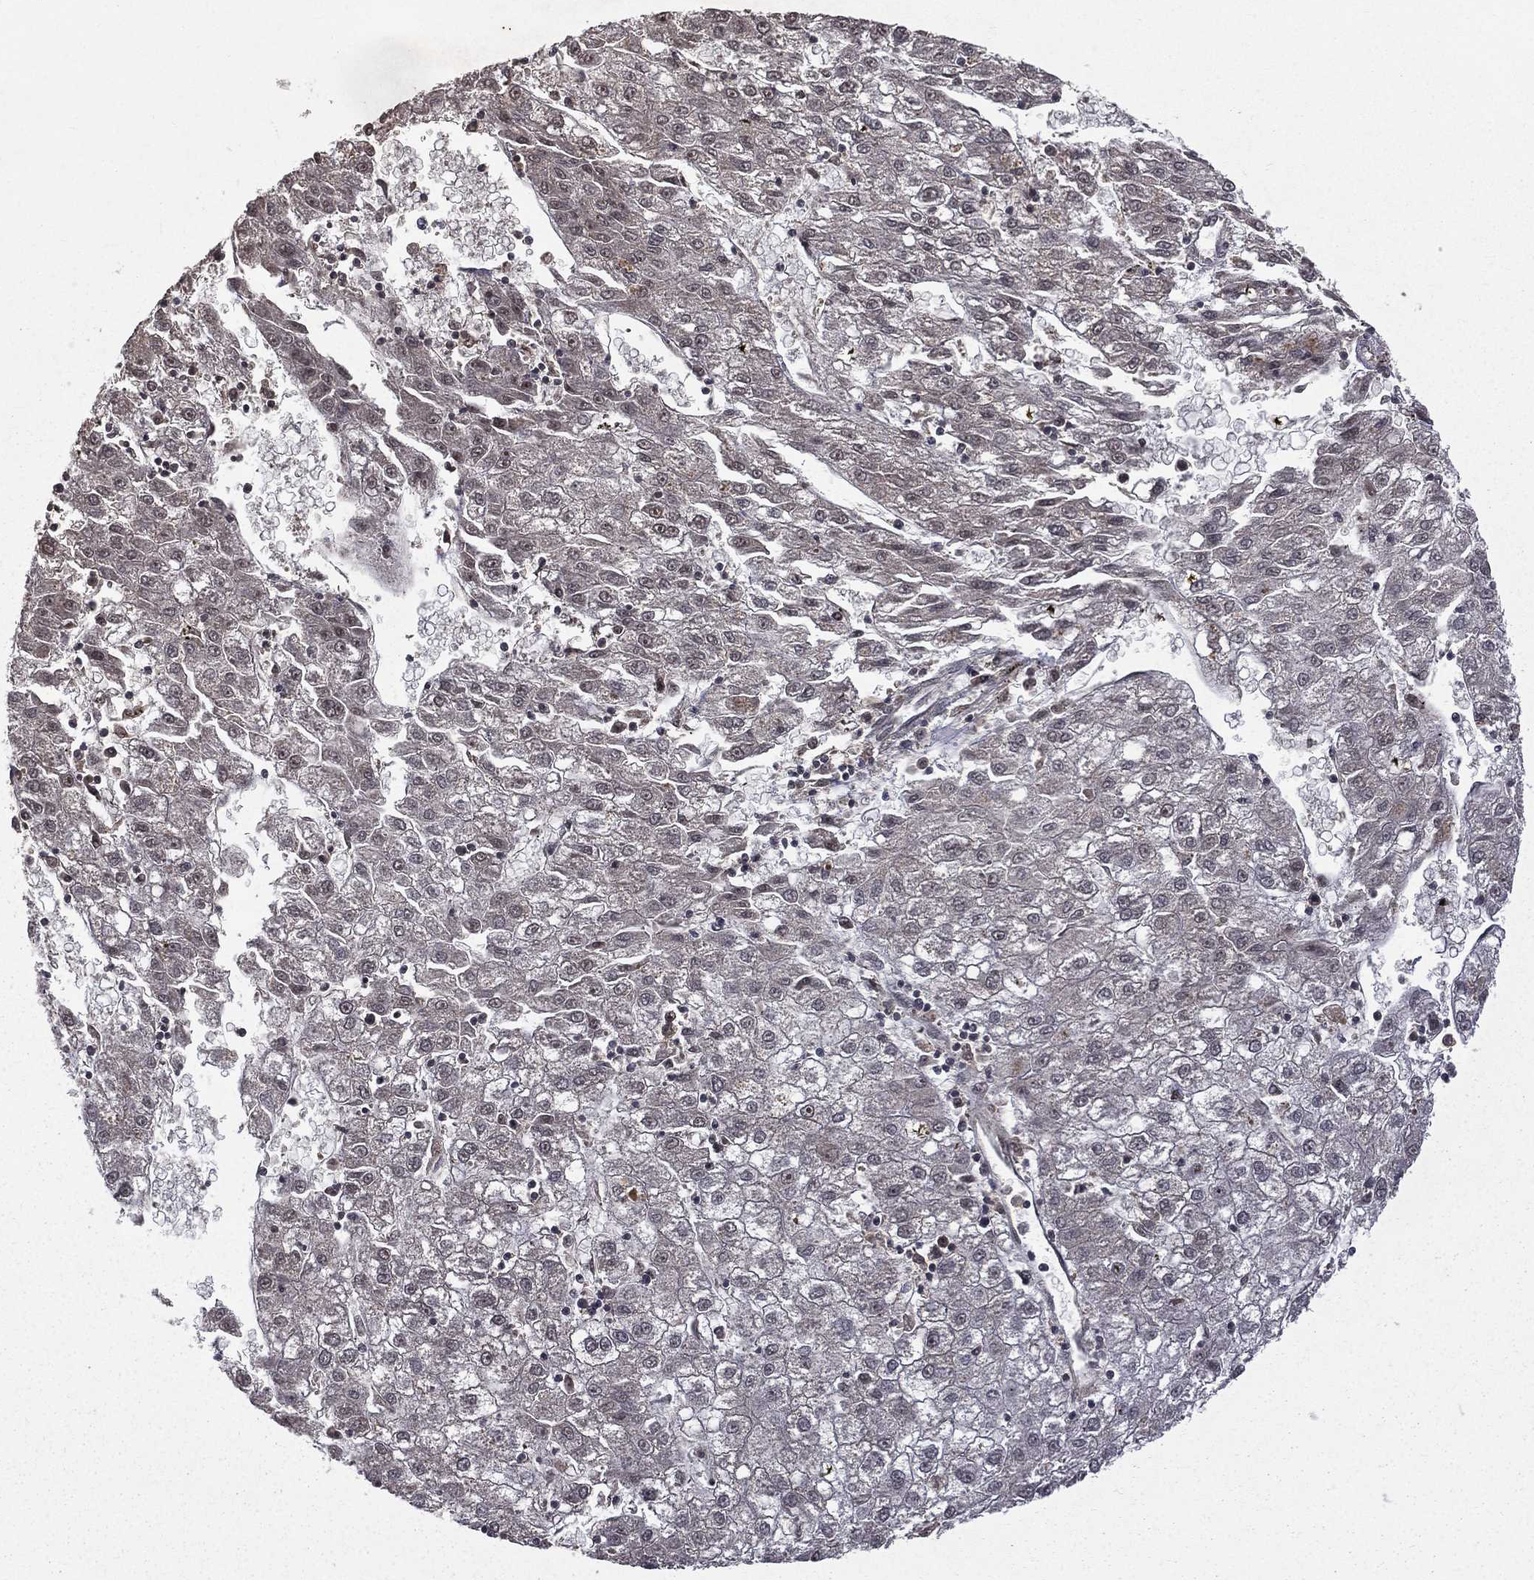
{"staining": {"intensity": "negative", "quantity": "none", "location": "none"}, "tissue": "liver cancer", "cell_type": "Tumor cells", "image_type": "cancer", "snomed": [{"axis": "morphology", "description": "Carcinoma, Hepatocellular, NOS"}, {"axis": "topography", "description": "Liver"}], "caption": "An IHC image of liver cancer is shown. There is no staining in tumor cells of liver cancer.", "gene": "JMJD6", "patient": {"sex": "male", "age": 72}}